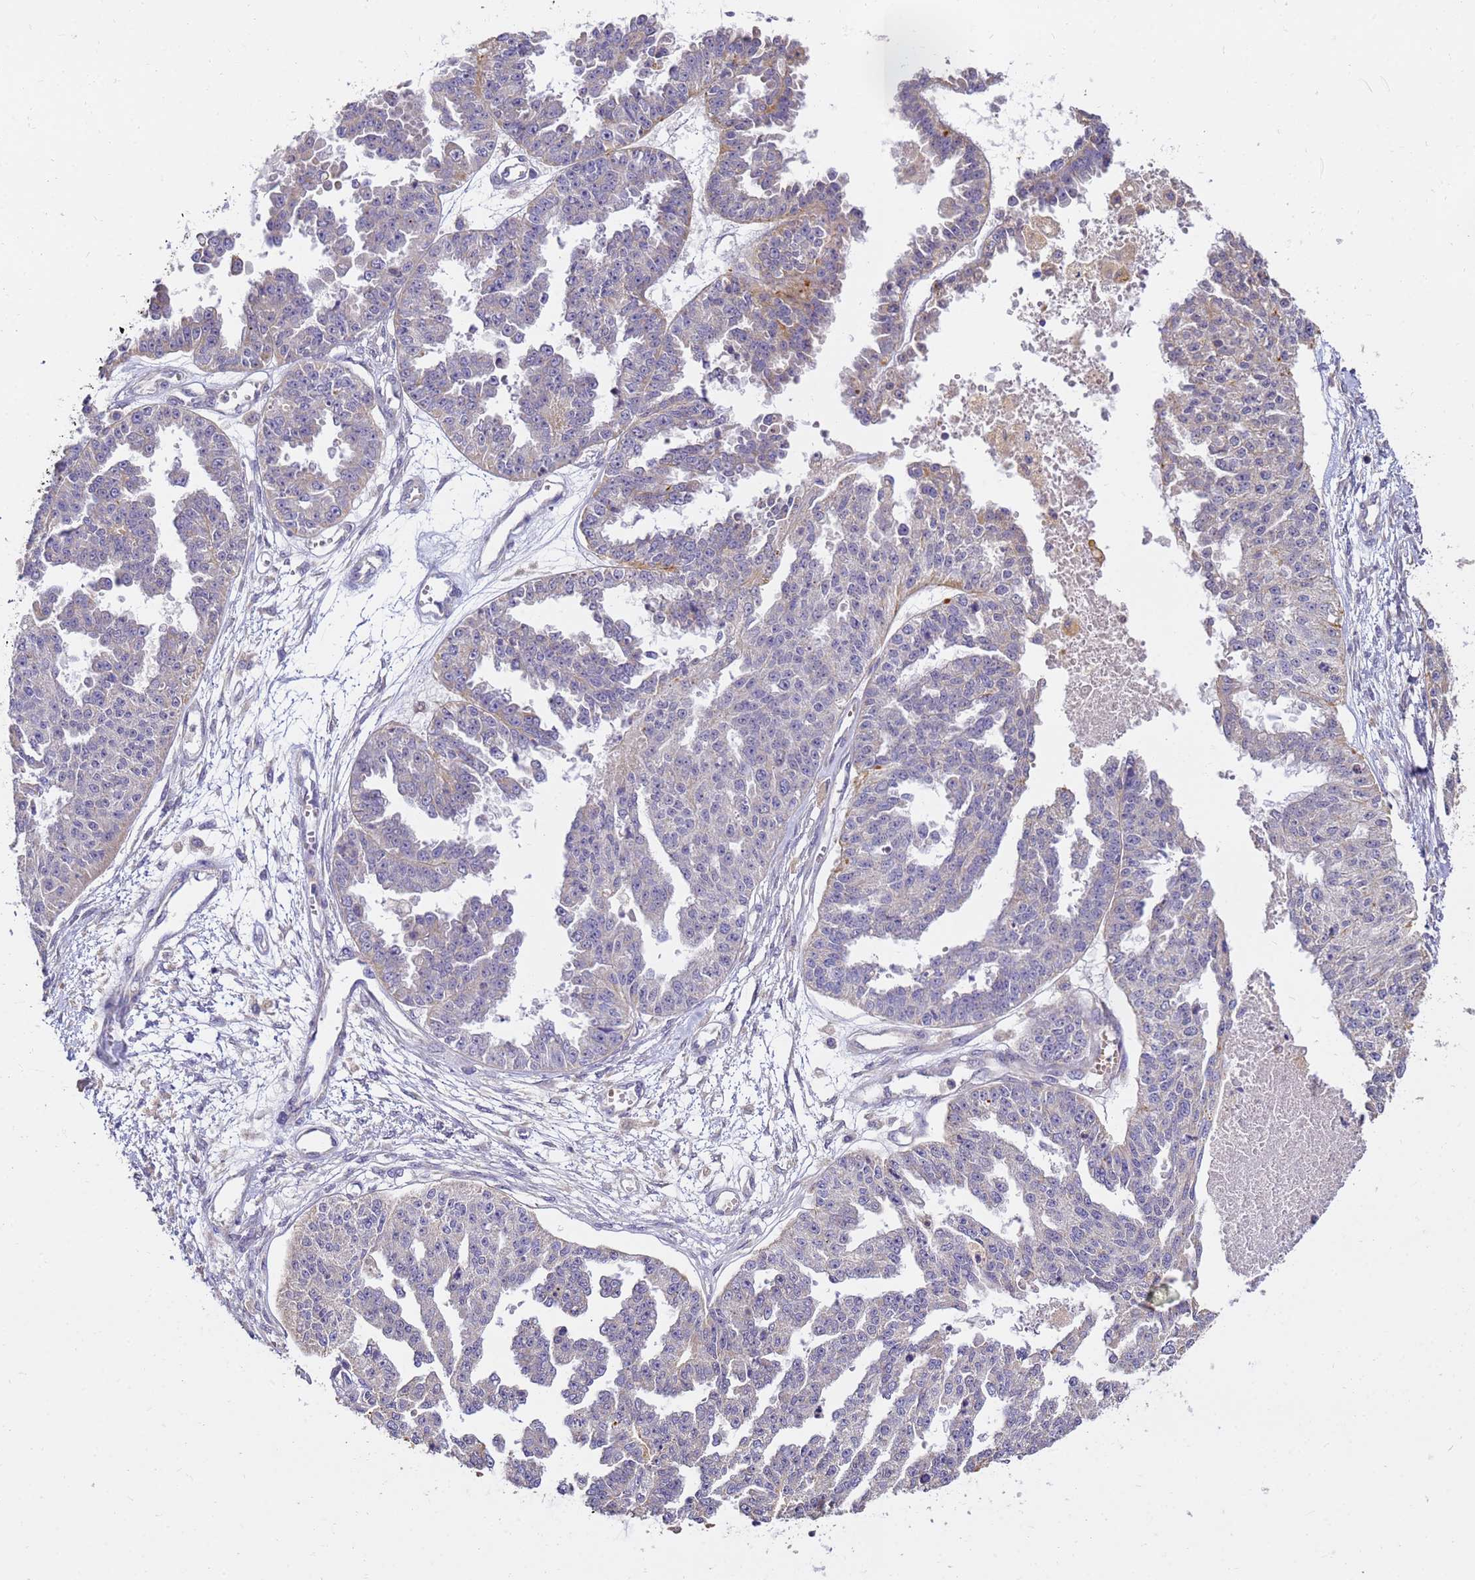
{"staining": {"intensity": "negative", "quantity": "none", "location": "none"}, "tissue": "ovarian cancer", "cell_type": "Tumor cells", "image_type": "cancer", "snomed": [{"axis": "morphology", "description": "Cystadenocarcinoma, serous, NOS"}, {"axis": "topography", "description": "Ovary"}], "caption": "Immunohistochemical staining of ovarian cancer (serous cystadenocarcinoma) demonstrates no significant expression in tumor cells.", "gene": "ARL8B", "patient": {"sex": "female", "age": 58}}